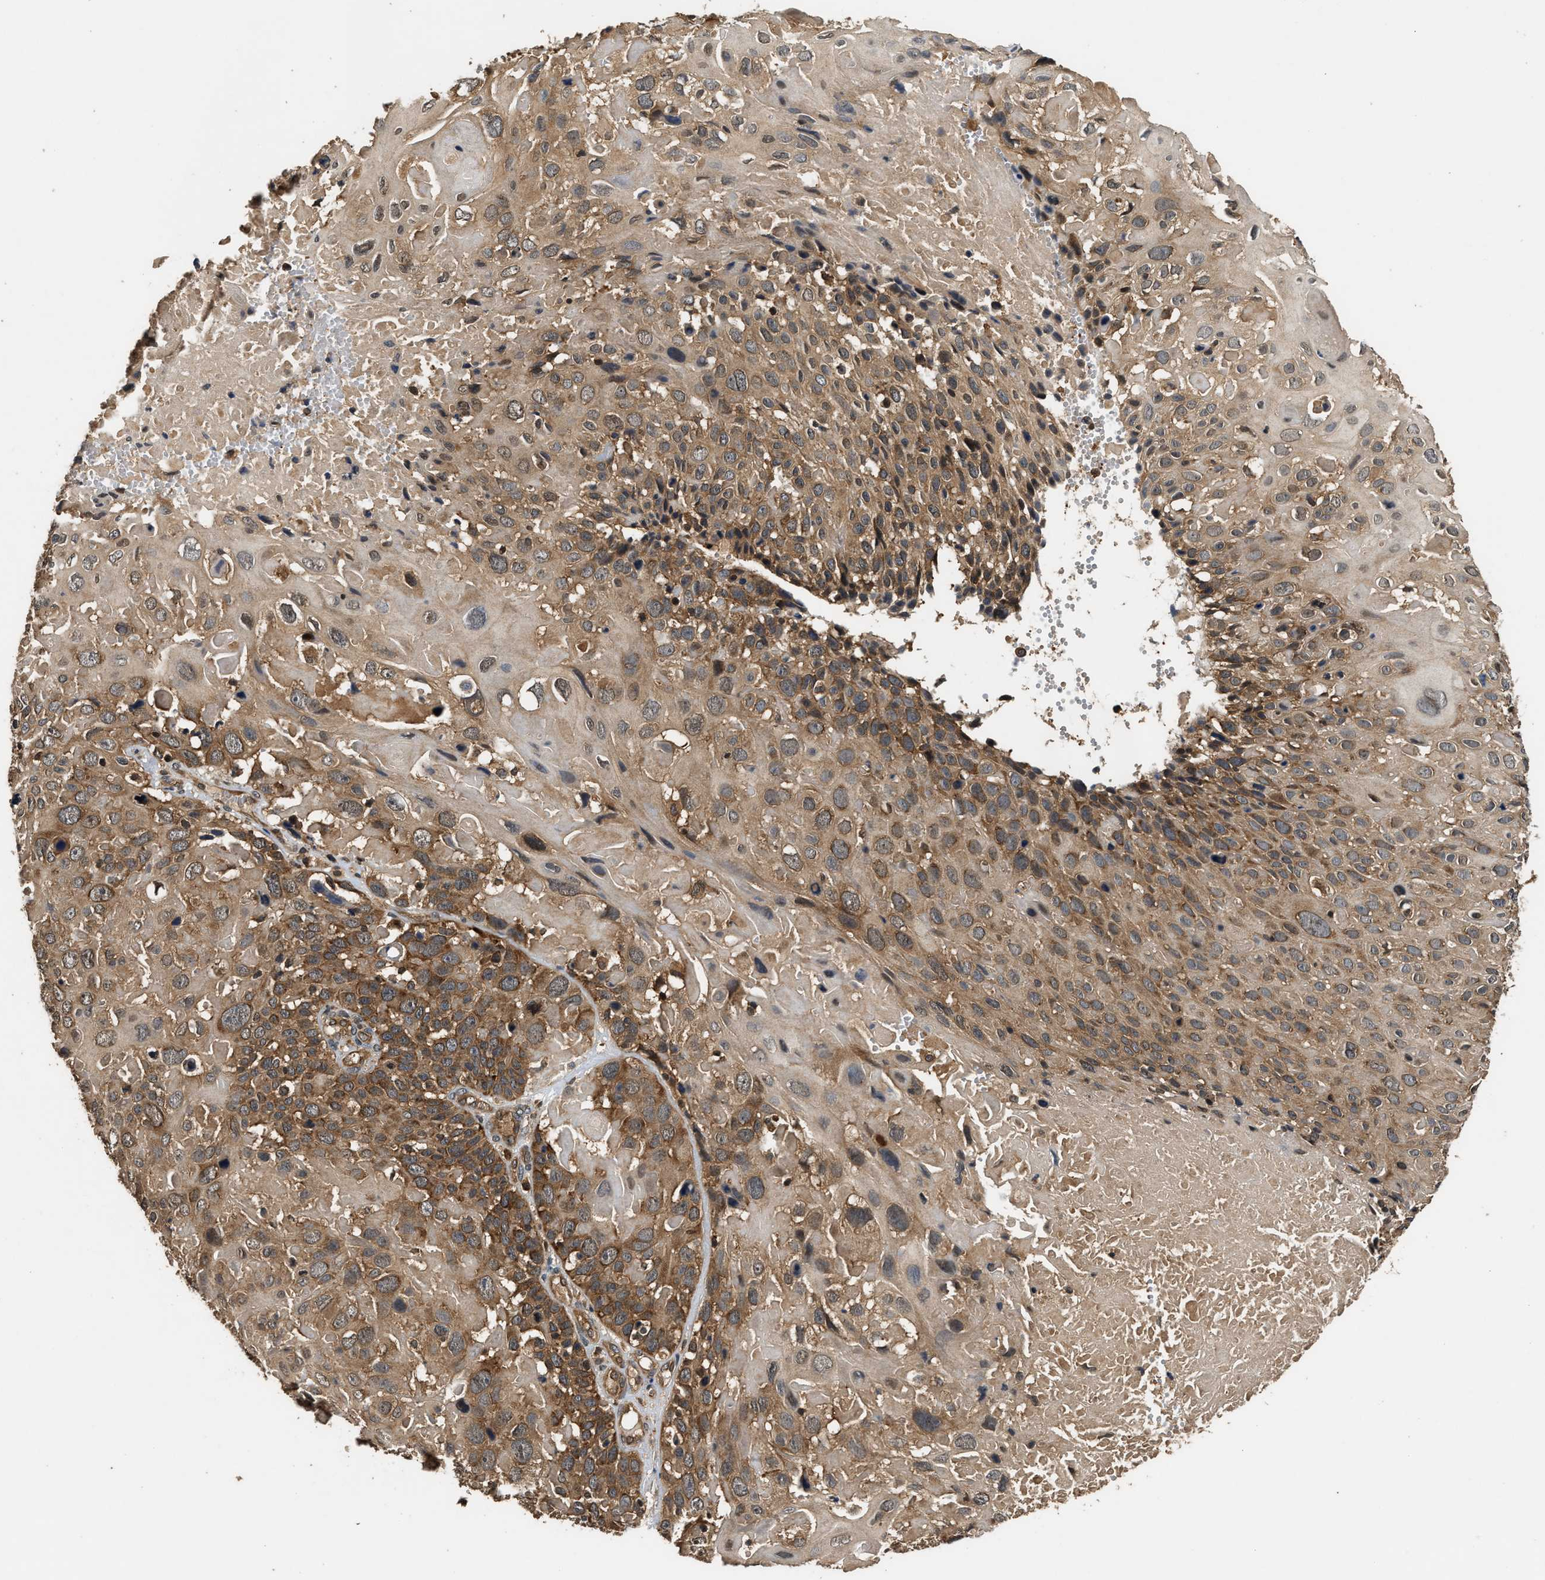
{"staining": {"intensity": "moderate", "quantity": ">75%", "location": "cytoplasmic/membranous"}, "tissue": "cervical cancer", "cell_type": "Tumor cells", "image_type": "cancer", "snomed": [{"axis": "morphology", "description": "Squamous cell carcinoma, NOS"}, {"axis": "topography", "description": "Cervix"}], "caption": "Immunohistochemistry (DAB) staining of human cervical cancer displays moderate cytoplasmic/membranous protein positivity in approximately >75% of tumor cells.", "gene": "DNAJC2", "patient": {"sex": "female", "age": 74}}